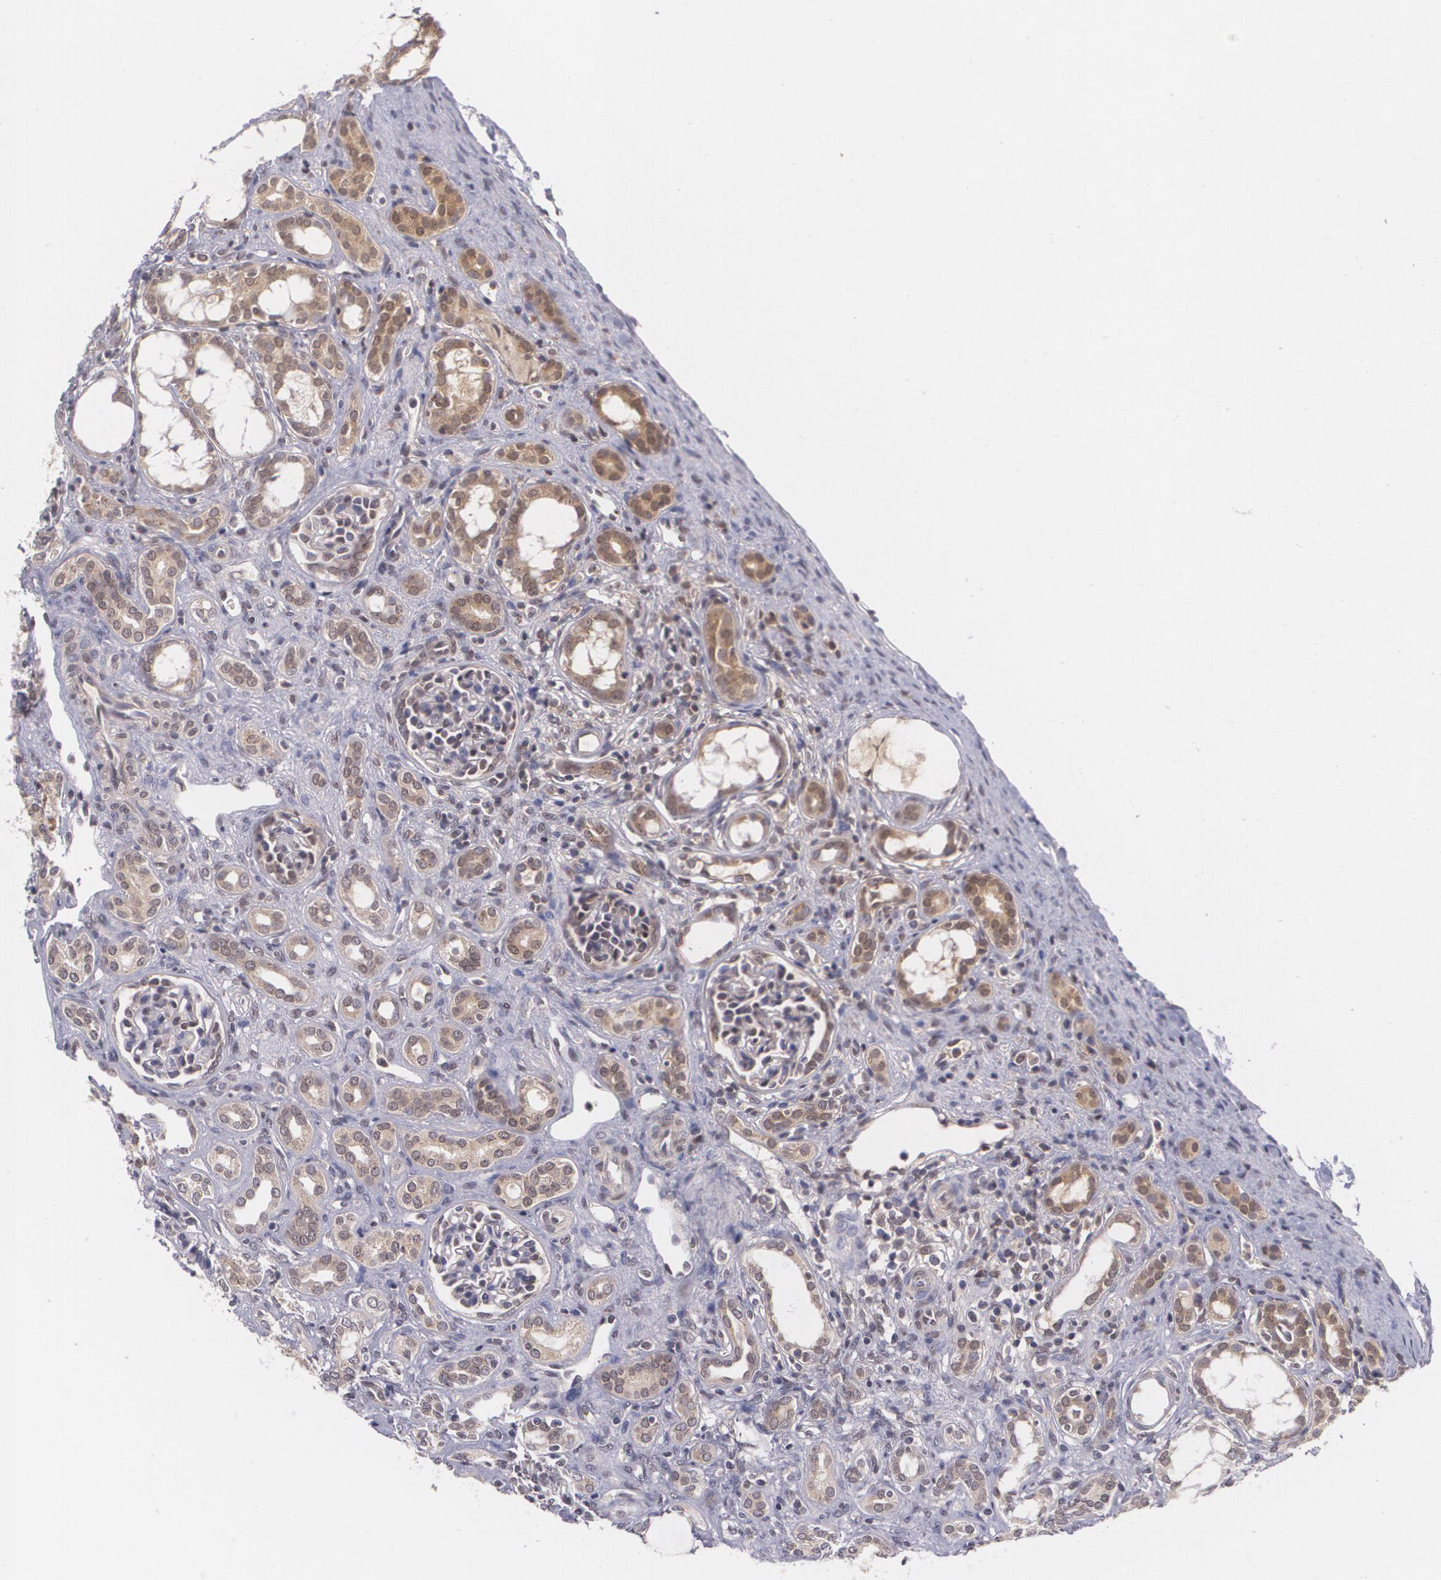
{"staining": {"intensity": "negative", "quantity": "none", "location": "none"}, "tissue": "kidney", "cell_type": "Cells in glomeruli", "image_type": "normal", "snomed": [{"axis": "morphology", "description": "Normal tissue, NOS"}, {"axis": "topography", "description": "Kidney"}], "caption": "Unremarkable kidney was stained to show a protein in brown. There is no significant positivity in cells in glomeruli. (Immunohistochemistry (ihc), brightfield microscopy, high magnification).", "gene": "CILK1", "patient": {"sex": "male", "age": 7}}